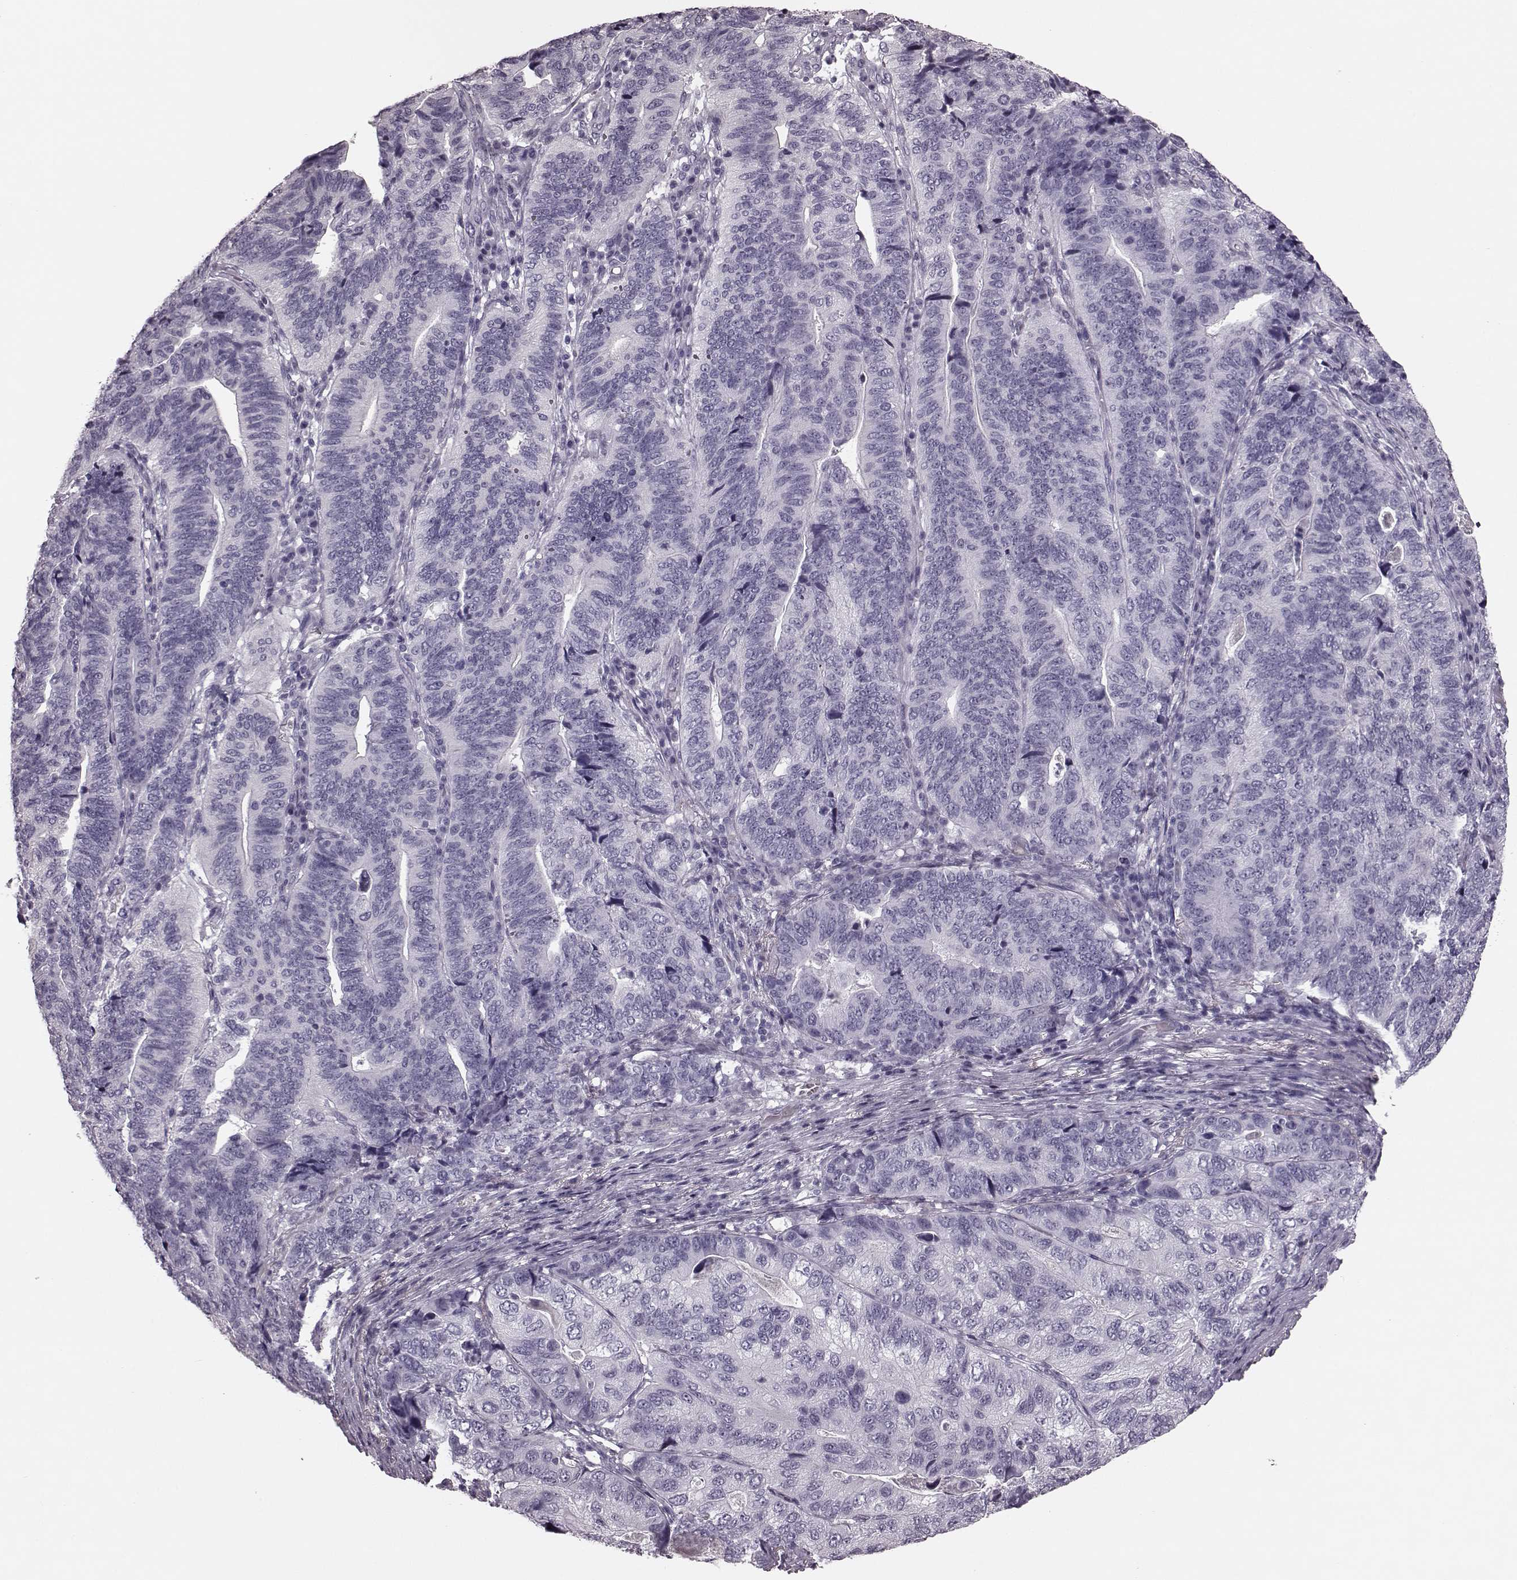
{"staining": {"intensity": "negative", "quantity": "none", "location": "none"}, "tissue": "stomach cancer", "cell_type": "Tumor cells", "image_type": "cancer", "snomed": [{"axis": "morphology", "description": "Adenocarcinoma, NOS"}, {"axis": "topography", "description": "Stomach, upper"}], "caption": "Tumor cells are negative for brown protein staining in stomach cancer (adenocarcinoma).", "gene": "TRPM1", "patient": {"sex": "female", "age": 67}}